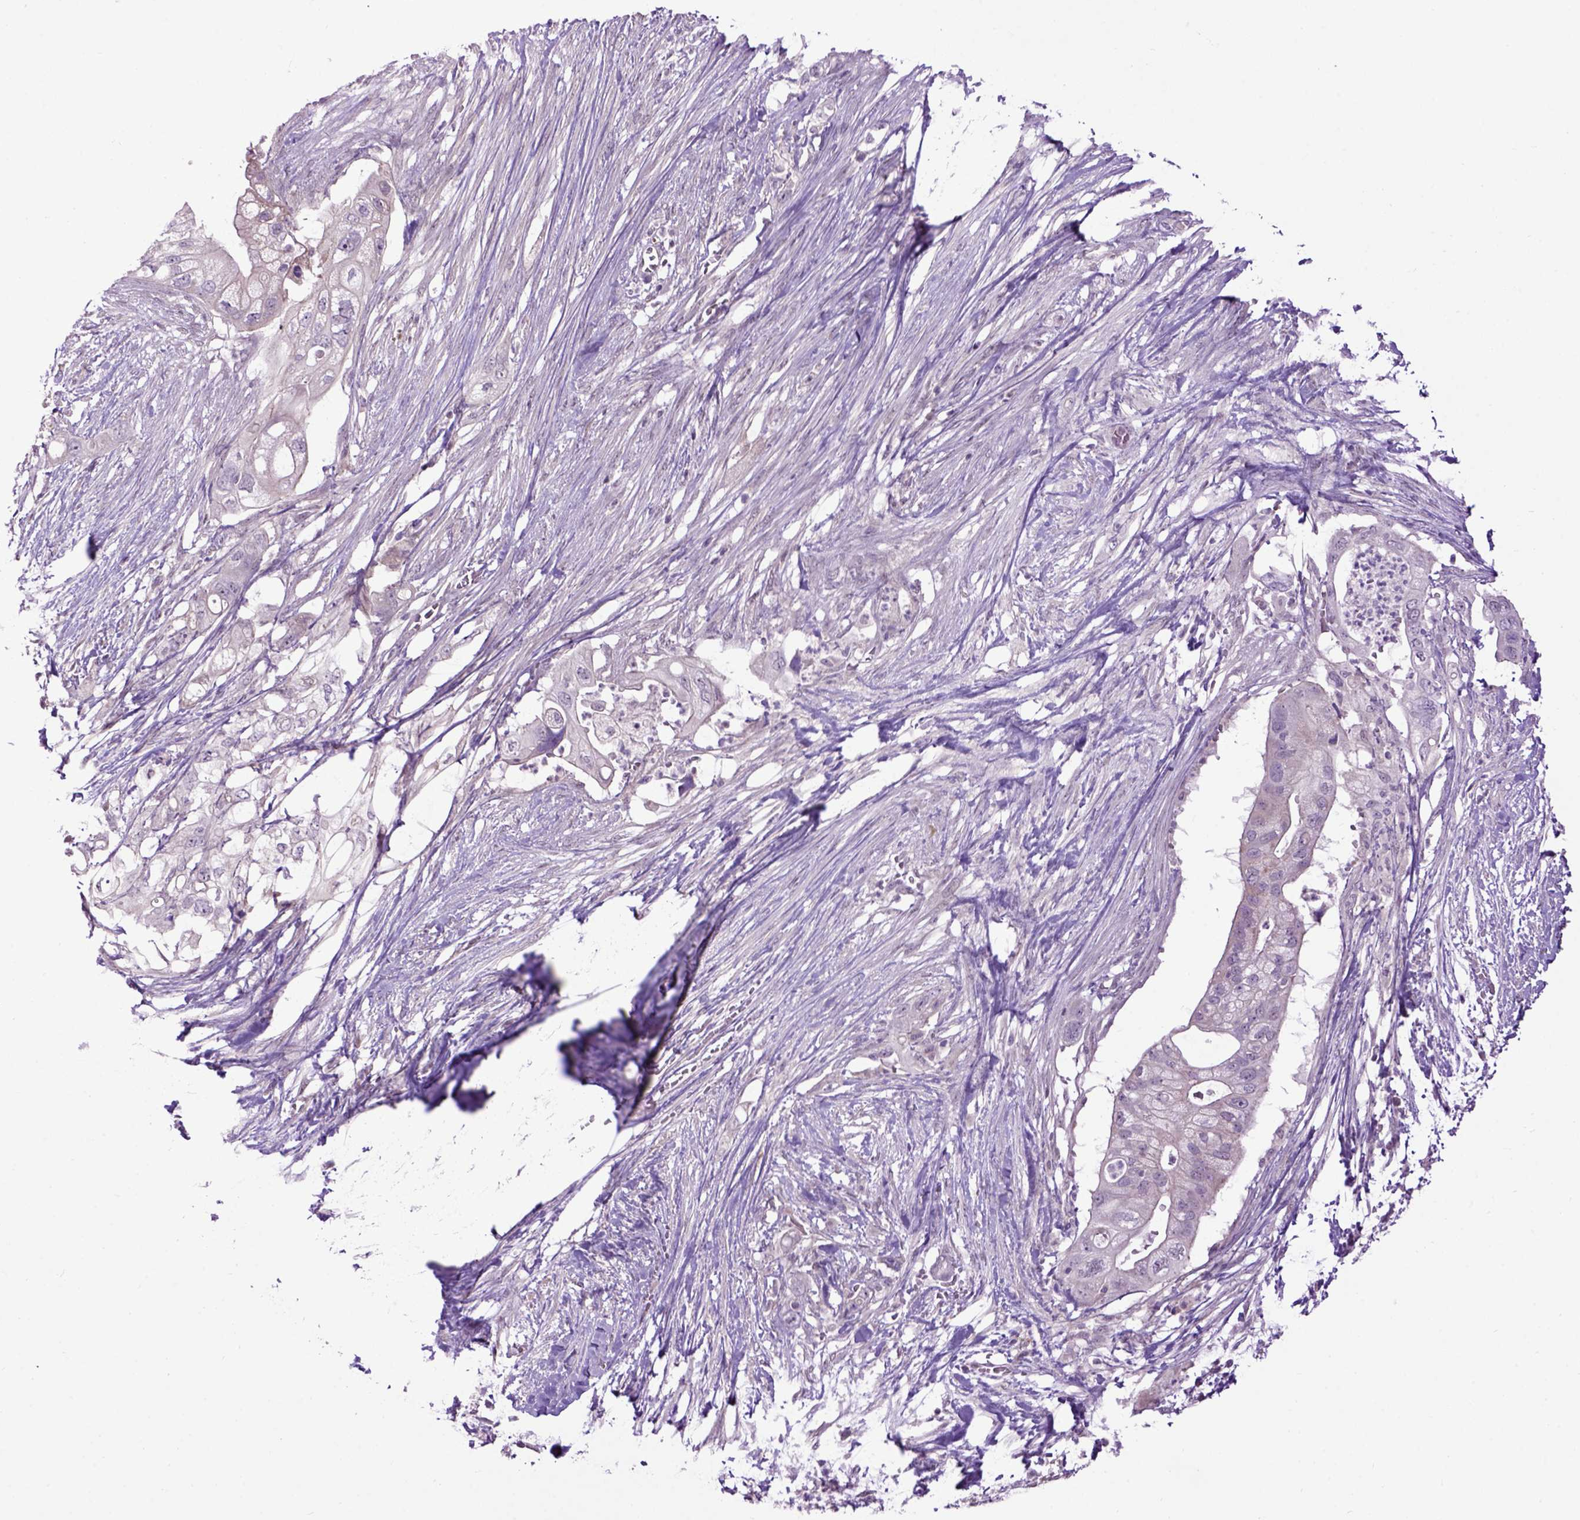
{"staining": {"intensity": "negative", "quantity": "none", "location": "none"}, "tissue": "pancreatic cancer", "cell_type": "Tumor cells", "image_type": "cancer", "snomed": [{"axis": "morphology", "description": "Adenocarcinoma, NOS"}, {"axis": "topography", "description": "Pancreas"}], "caption": "Photomicrograph shows no significant protein staining in tumor cells of pancreatic adenocarcinoma. Brightfield microscopy of immunohistochemistry stained with DAB (3,3'-diaminobenzidine) (brown) and hematoxylin (blue), captured at high magnification.", "gene": "EMILIN3", "patient": {"sex": "female", "age": 72}}